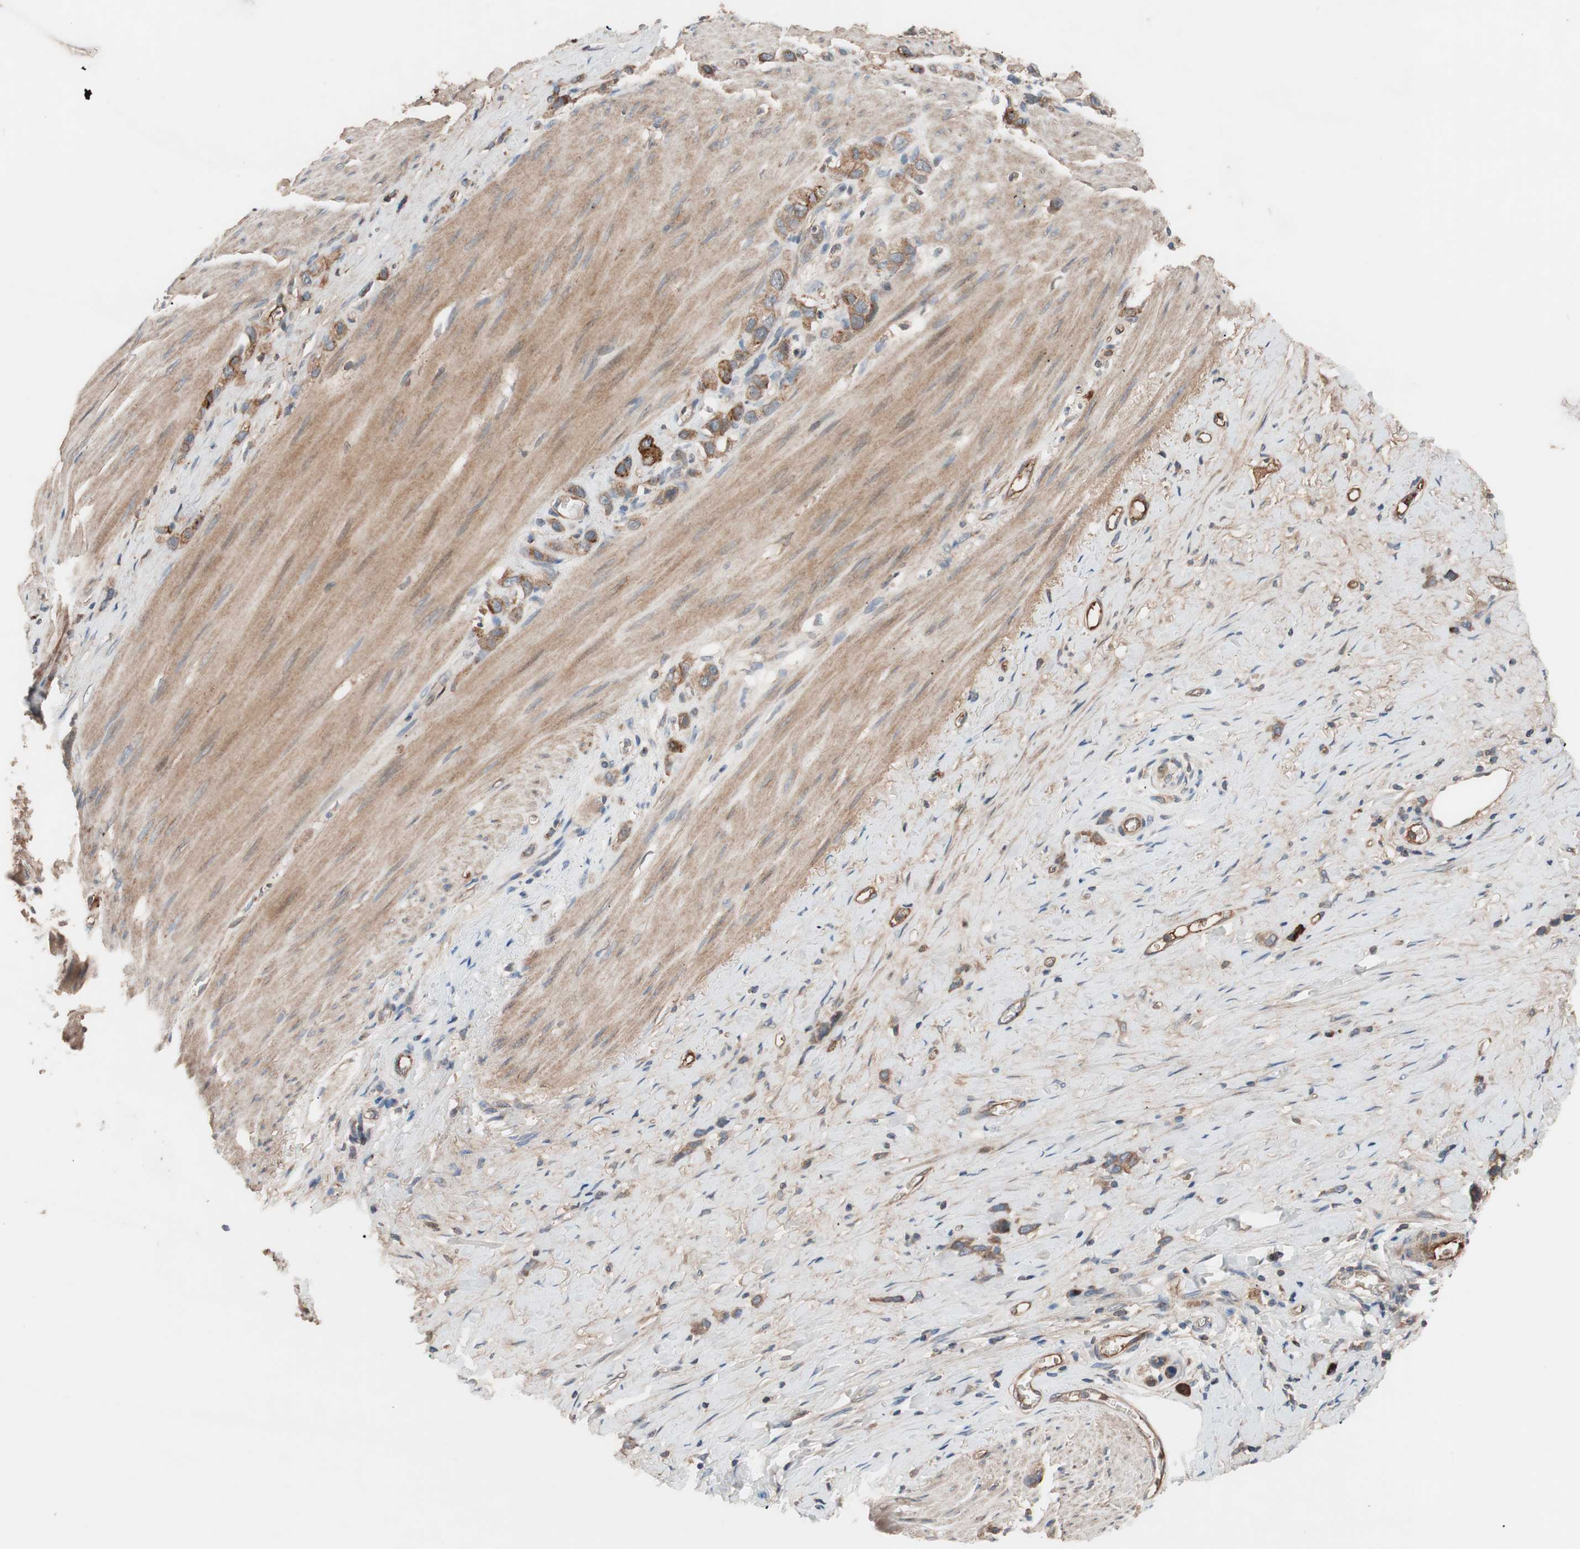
{"staining": {"intensity": "moderate", "quantity": ">75%", "location": "cytoplasmic/membranous"}, "tissue": "stomach cancer", "cell_type": "Tumor cells", "image_type": "cancer", "snomed": [{"axis": "morphology", "description": "Normal tissue, NOS"}, {"axis": "morphology", "description": "Adenocarcinoma, NOS"}, {"axis": "morphology", "description": "Adenocarcinoma, High grade"}, {"axis": "topography", "description": "Stomach, upper"}, {"axis": "topography", "description": "Stomach"}], "caption": "Tumor cells exhibit moderate cytoplasmic/membranous staining in approximately >75% of cells in stomach cancer.", "gene": "SDC4", "patient": {"sex": "female", "age": 65}}